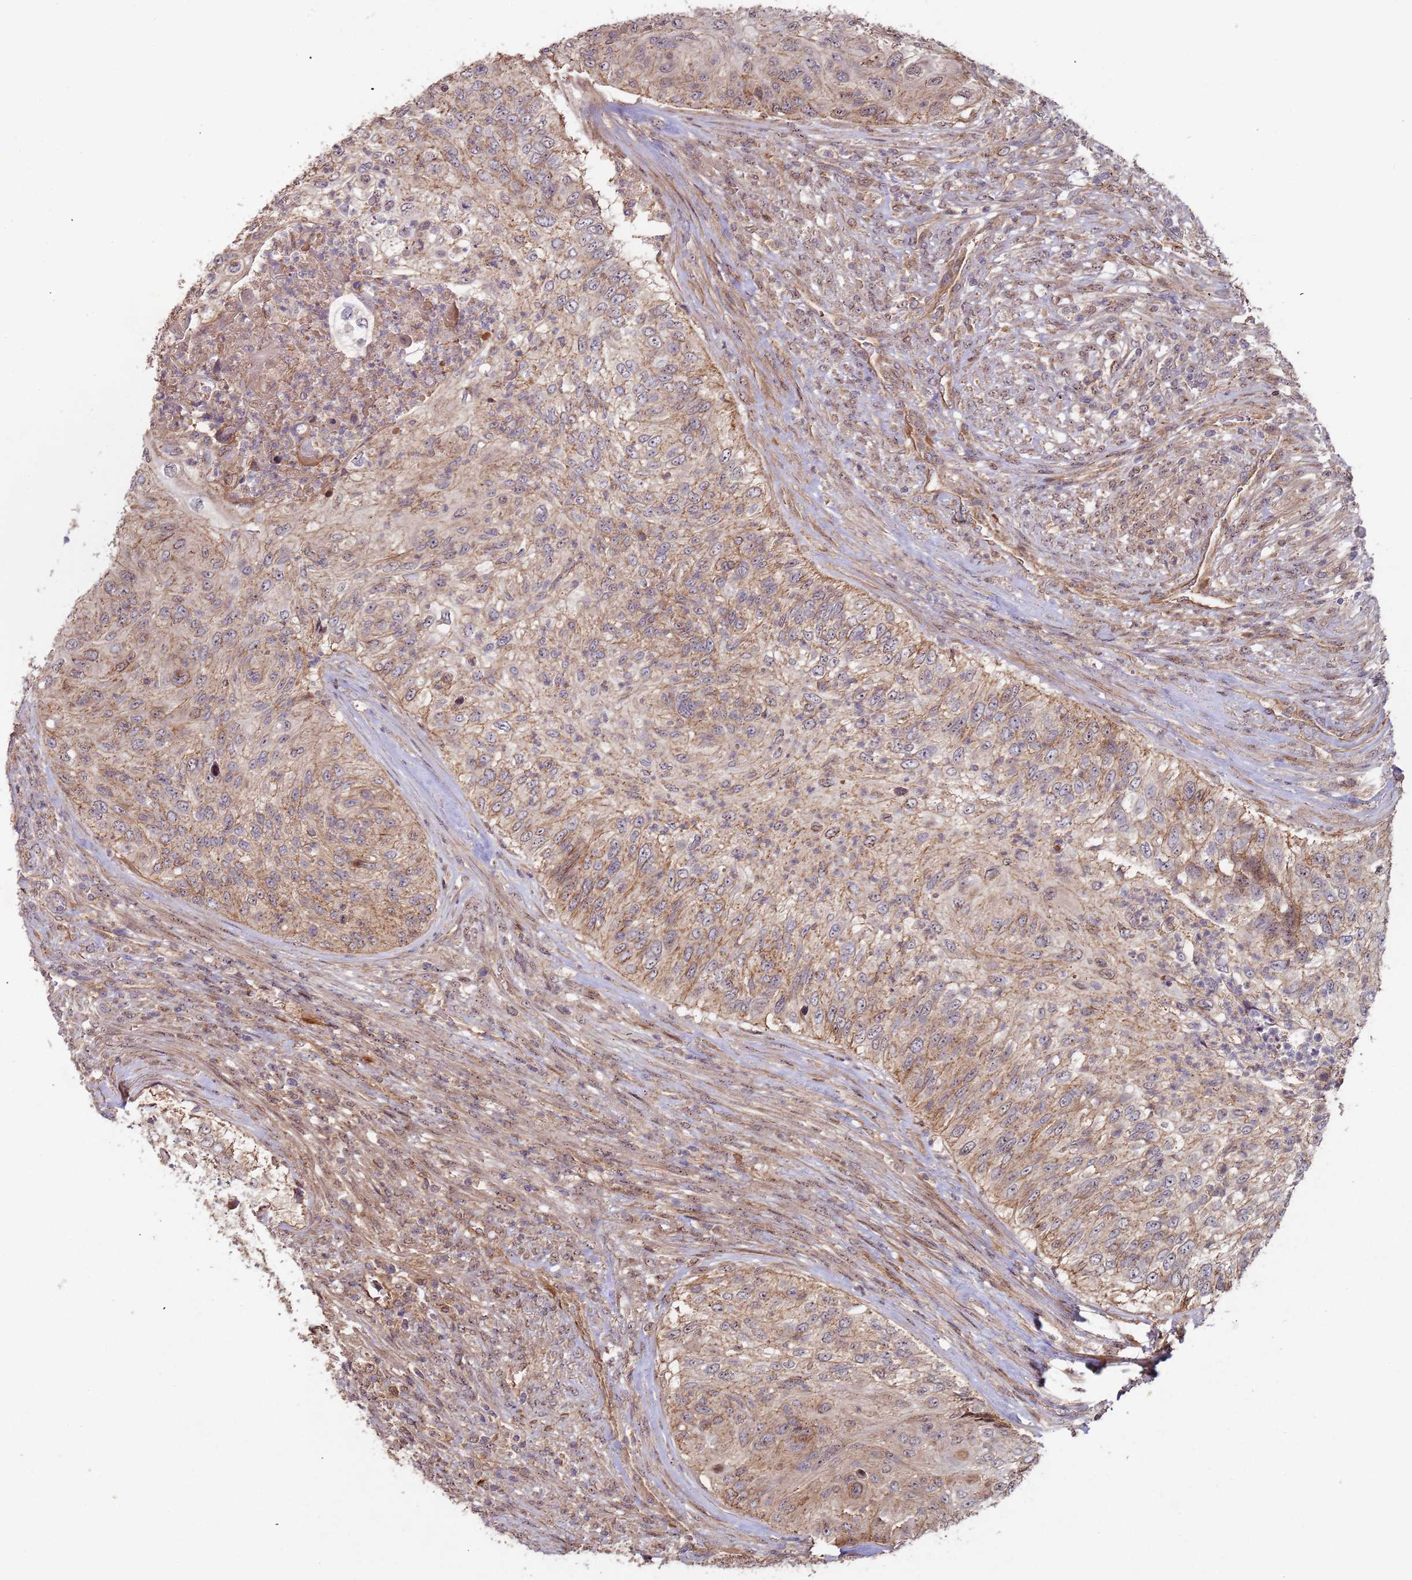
{"staining": {"intensity": "moderate", "quantity": "25%-75%", "location": "cytoplasmic/membranous"}, "tissue": "urothelial cancer", "cell_type": "Tumor cells", "image_type": "cancer", "snomed": [{"axis": "morphology", "description": "Urothelial carcinoma, High grade"}, {"axis": "topography", "description": "Urinary bladder"}], "caption": "Brown immunohistochemical staining in high-grade urothelial carcinoma demonstrates moderate cytoplasmic/membranous staining in about 25%-75% of tumor cells.", "gene": "KANSL1L", "patient": {"sex": "female", "age": 60}}